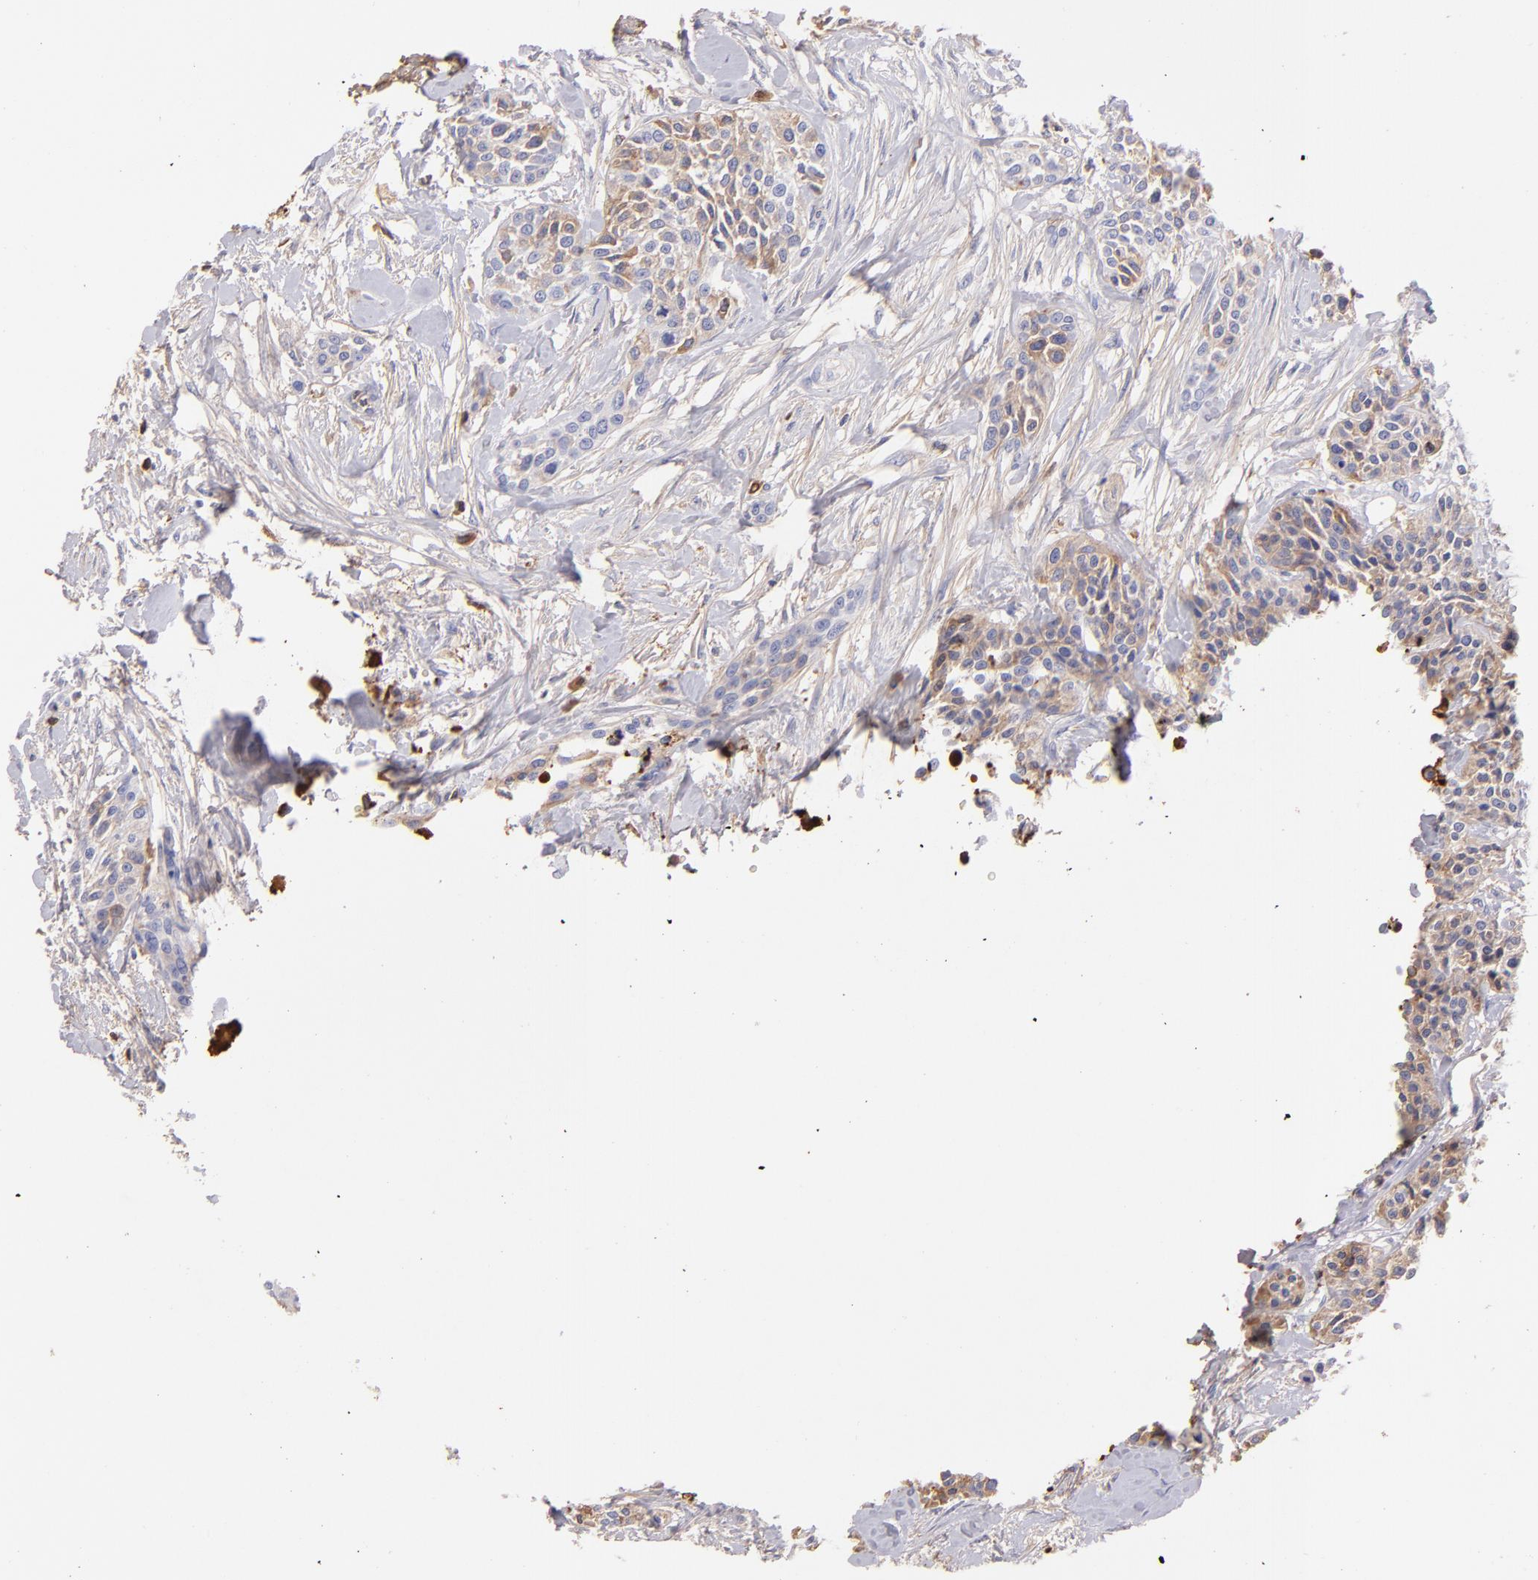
{"staining": {"intensity": "weak", "quantity": "25%-75%", "location": "cytoplasmic/membranous"}, "tissue": "urothelial cancer", "cell_type": "Tumor cells", "image_type": "cancer", "snomed": [{"axis": "morphology", "description": "Urothelial carcinoma, High grade"}, {"axis": "topography", "description": "Urinary bladder"}], "caption": "Immunohistochemical staining of human urothelial carcinoma (high-grade) displays weak cytoplasmic/membranous protein expression in approximately 25%-75% of tumor cells.", "gene": "FGB", "patient": {"sex": "male", "age": 56}}